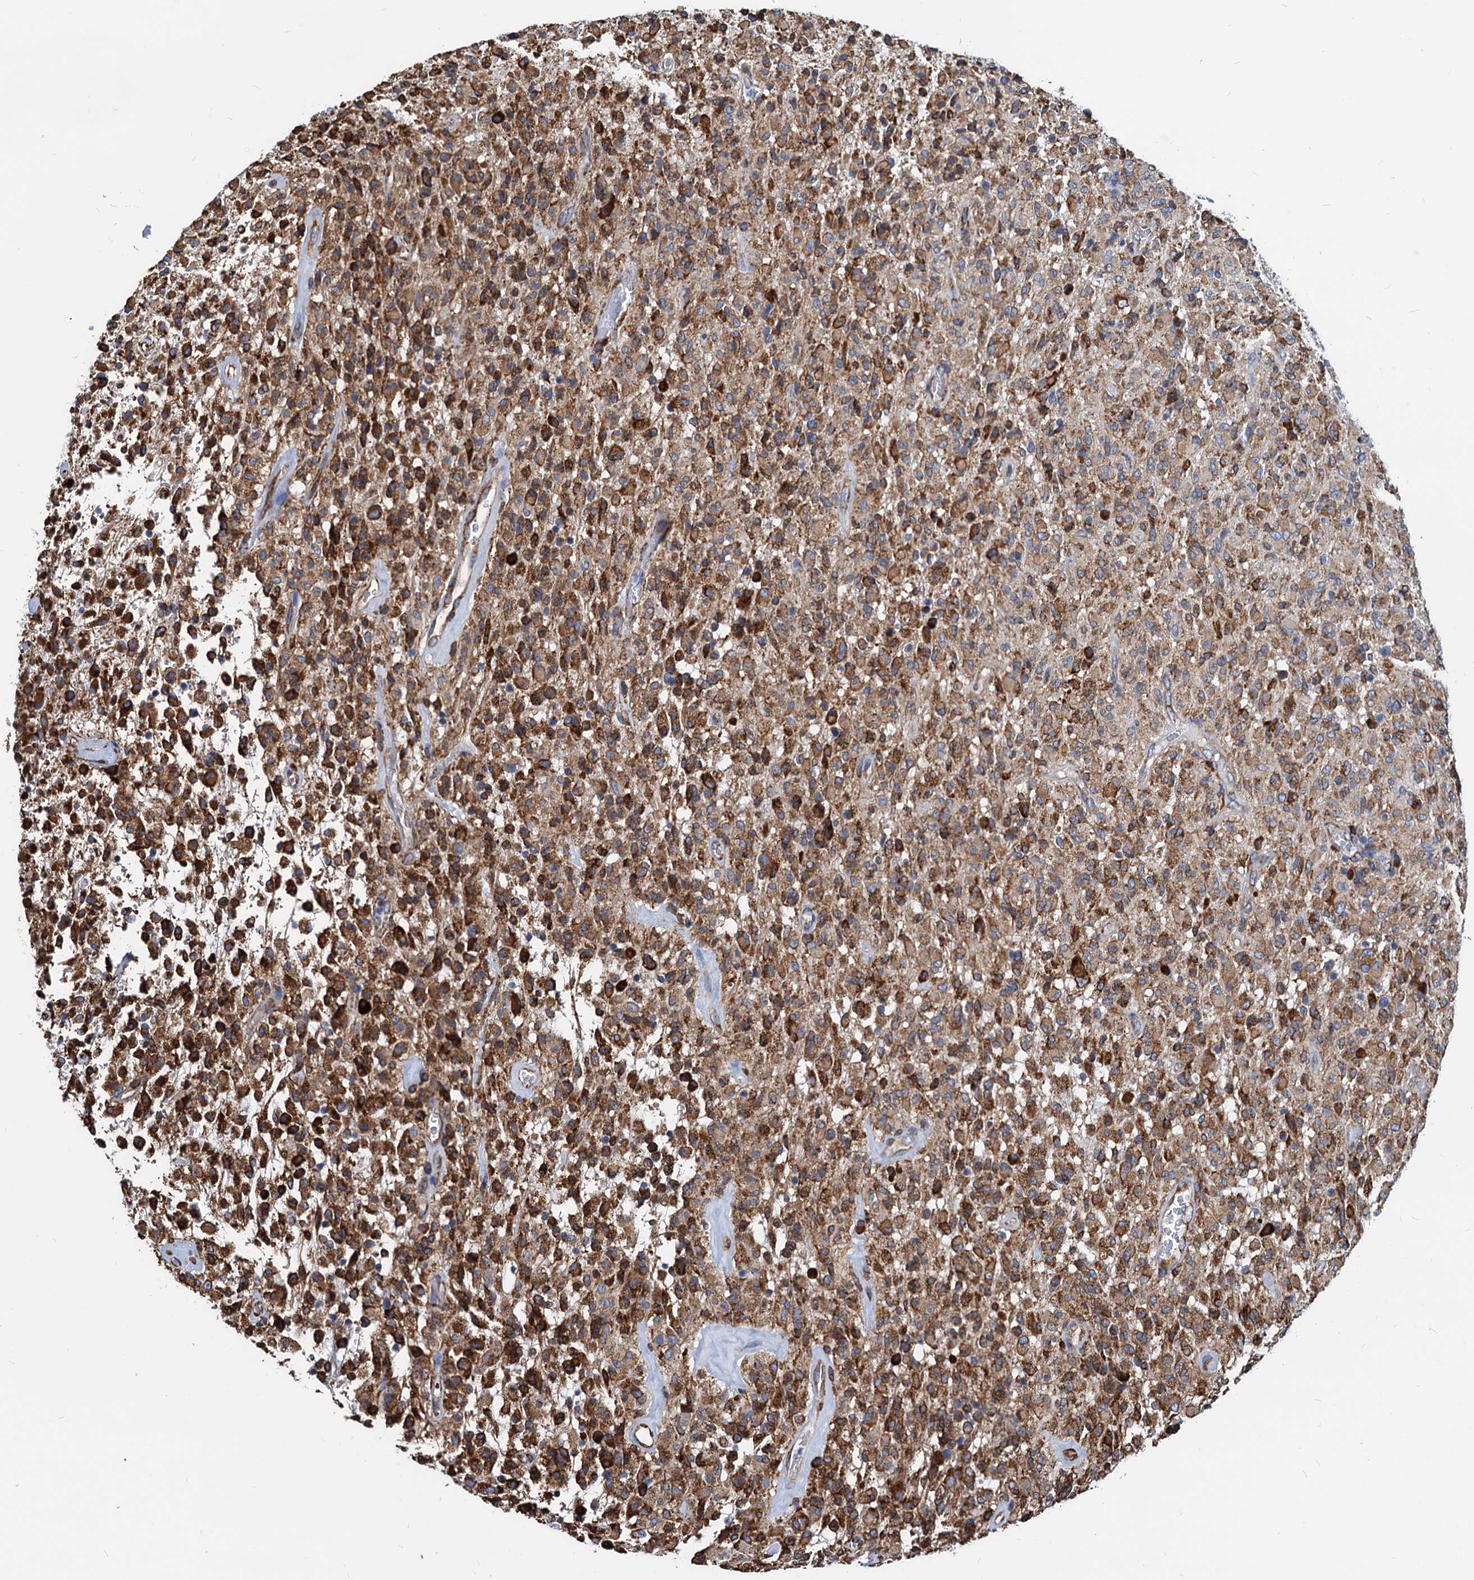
{"staining": {"intensity": "strong", "quantity": ">75%", "location": "cytoplasmic/membranous"}, "tissue": "glioma", "cell_type": "Tumor cells", "image_type": "cancer", "snomed": [{"axis": "morphology", "description": "Glioma, malignant, High grade"}, {"axis": "topography", "description": "Brain"}], "caption": "Human glioma stained with a brown dye reveals strong cytoplasmic/membranous positive expression in approximately >75% of tumor cells.", "gene": "HSPA5", "patient": {"sex": "female", "age": 57}}